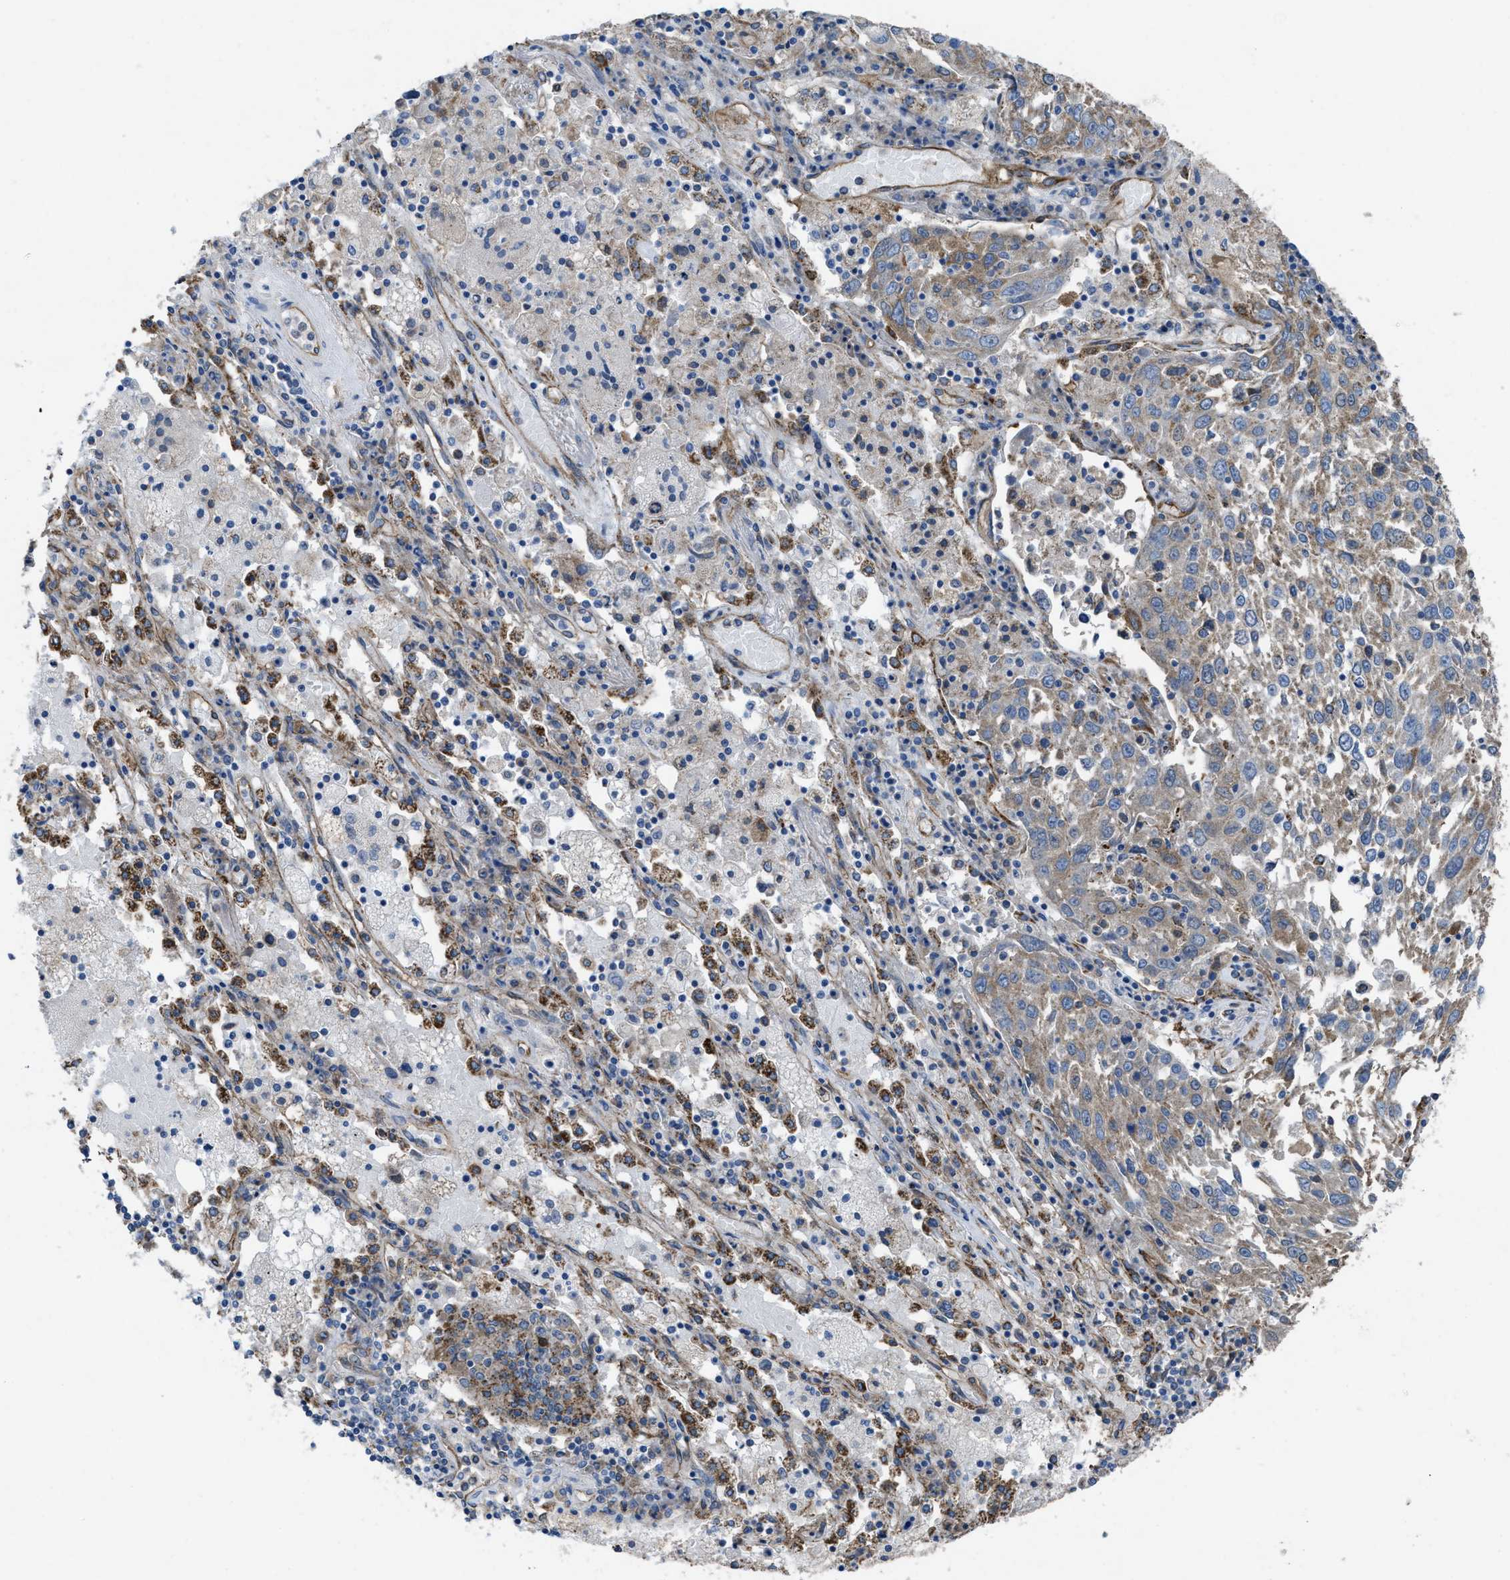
{"staining": {"intensity": "weak", "quantity": ">75%", "location": "cytoplasmic/membranous"}, "tissue": "lung cancer", "cell_type": "Tumor cells", "image_type": "cancer", "snomed": [{"axis": "morphology", "description": "Squamous cell carcinoma, NOS"}, {"axis": "topography", "description": "Lung"}], "caption": "Immunohistochemistry of lung cancer (squamous cell carcinoma) demonstrates low levels of weak cytoplasmic/membranous expression in about >75% of tumor cells.", "gene": "DOLPP1", "patient": {"sex": "male", "age": 65}}